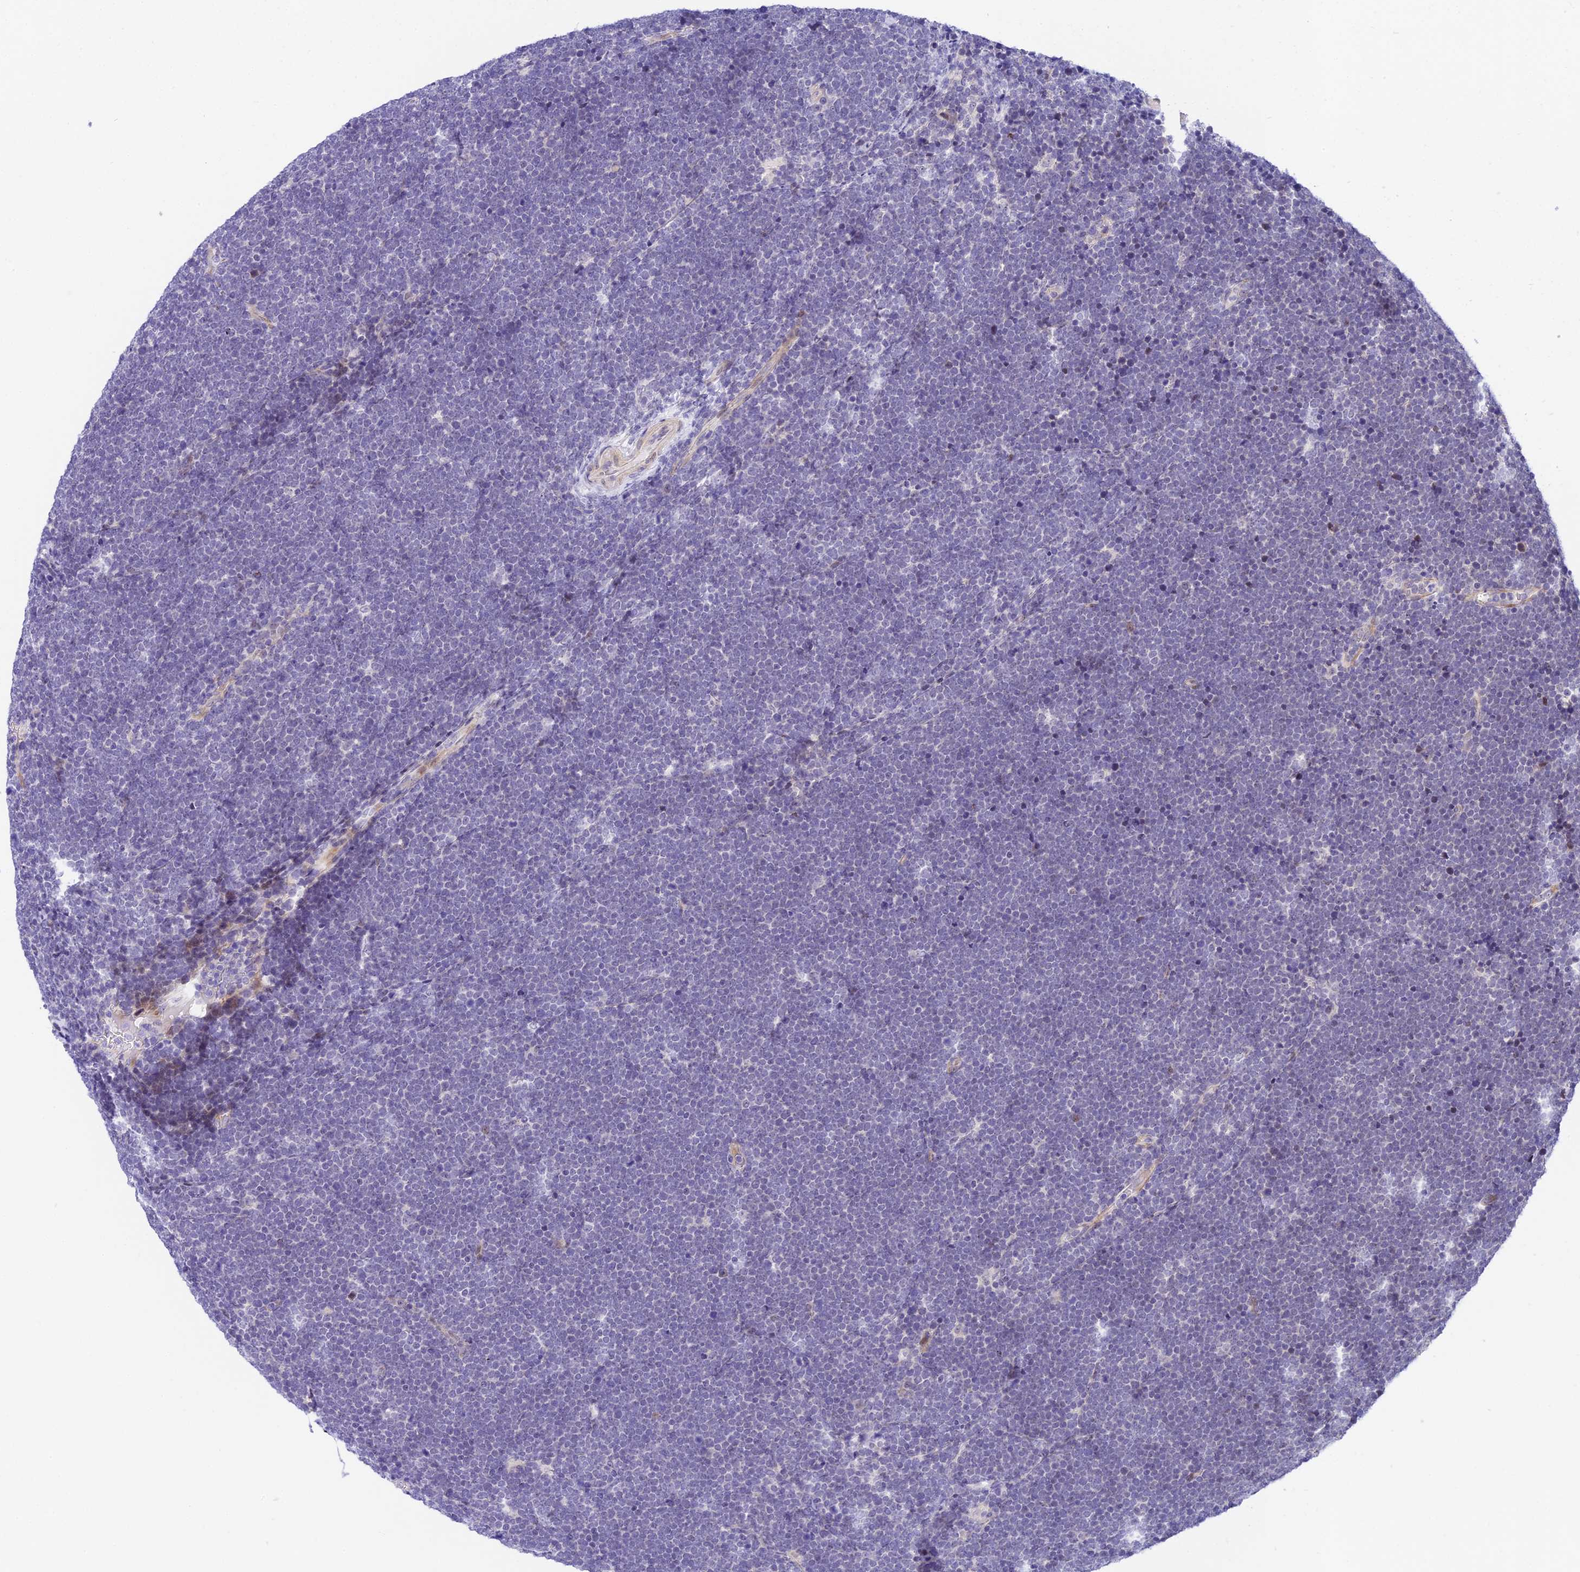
{"staining": {"intensity": "negative", "quantity": "none", "location": "none"}, "tissue": "lymphoma", "cell_type": "Tumor cells", "image_type": "cancer", "snomed": [{"axis": "morphology", "description": "Malignant lymphoma, non-Hodgkin's type, High grade"}, {"axis": "topography", "description": "Lymph node"}], "caption": "IHC of high-grade malignant lymphoma, non-Hodgkin's type demonstrates no staining in tumor cells.", "gene": "MIDN", "patient": {"sex": "male", "age": 13}}